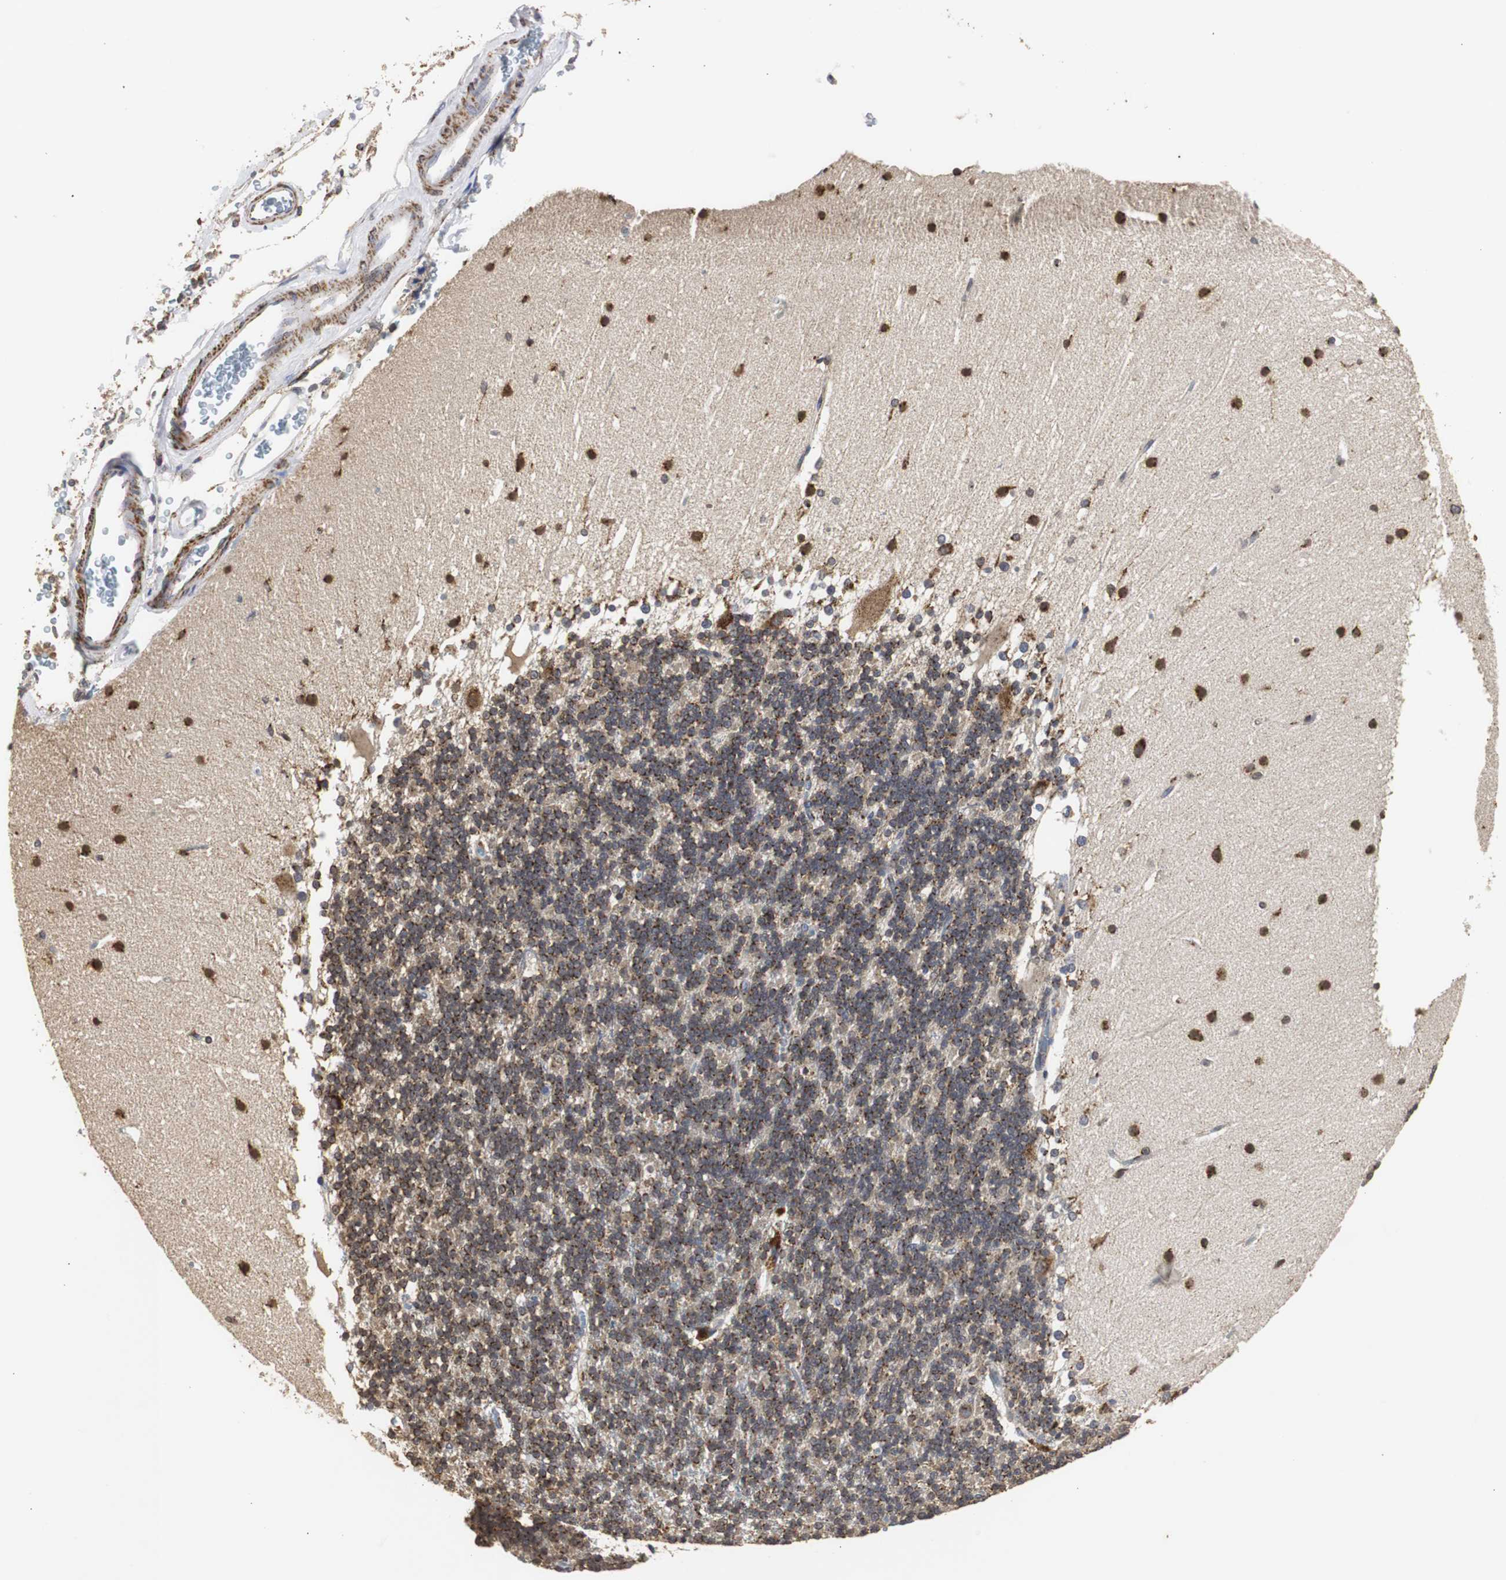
{"staining": {"intensity": "strong", "quantity": ">75%", "location": "cytoplasmic/membranous"}, "tissue": "cerebellum", "cell_type": "Cells in granular layer", "image_type": "normal", "snomed": [{"axis": "morphology", "description": "Normal tissue, NOS"}, {"axis": "topography", "description": "Cerebellum"}], "caption": "Cerebellum stained with immunohistochemistry (IHC) reveals strong cytoplasmic/membranous staining in about >75% of cells in granular layer. Immunohistochemistry (ihc) stains the protein in brown and the nuclei are stained blue.", "gene": "HSD17B10", "patient": {"sex": "female", "age": 19}}